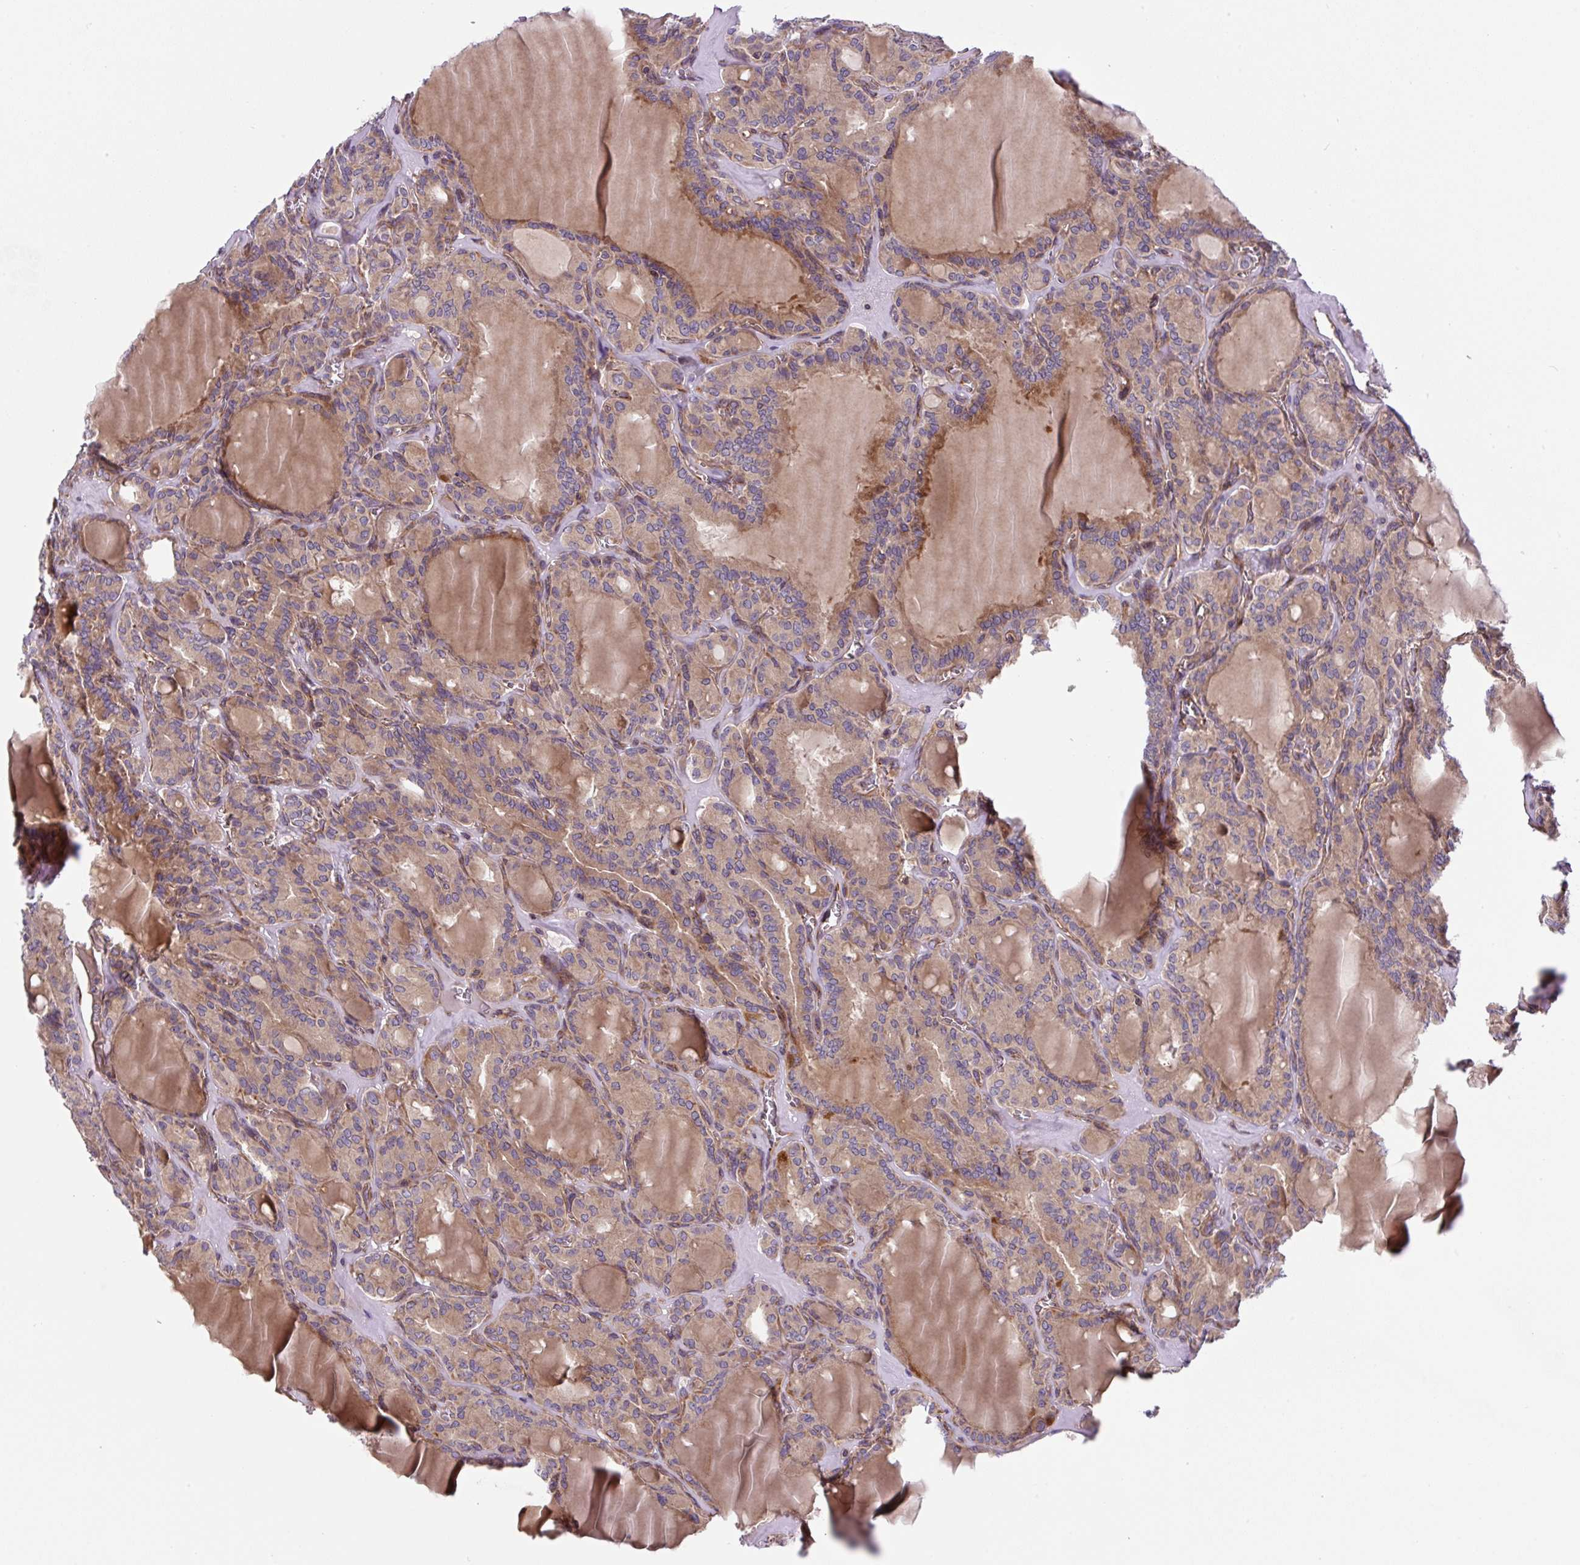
{"staining": {"intensity": "weak", "quantity": "25%-75%", "location": "cytoplasmic/membranous"}, "tissue": "thyroid cancer", "cell_type": "Tumor cells", "image_type": "cancer", "snomed": [{"axis": "morphology", "description": "Papillary adenocarcinoma, NOS"}, {"axis": "topography", "description": "Thyroid gland"}], "caption": "Approximately 25%-75% of tumor cells in human thyroid cancer (papillary adenocarcinoma) reveal weak cytoplasmic/membranous protein expression as visualized by brown immunohistochemical staining.", "gene": "APOBEC3D", "patient": {"sex": "male", "age": 87}}